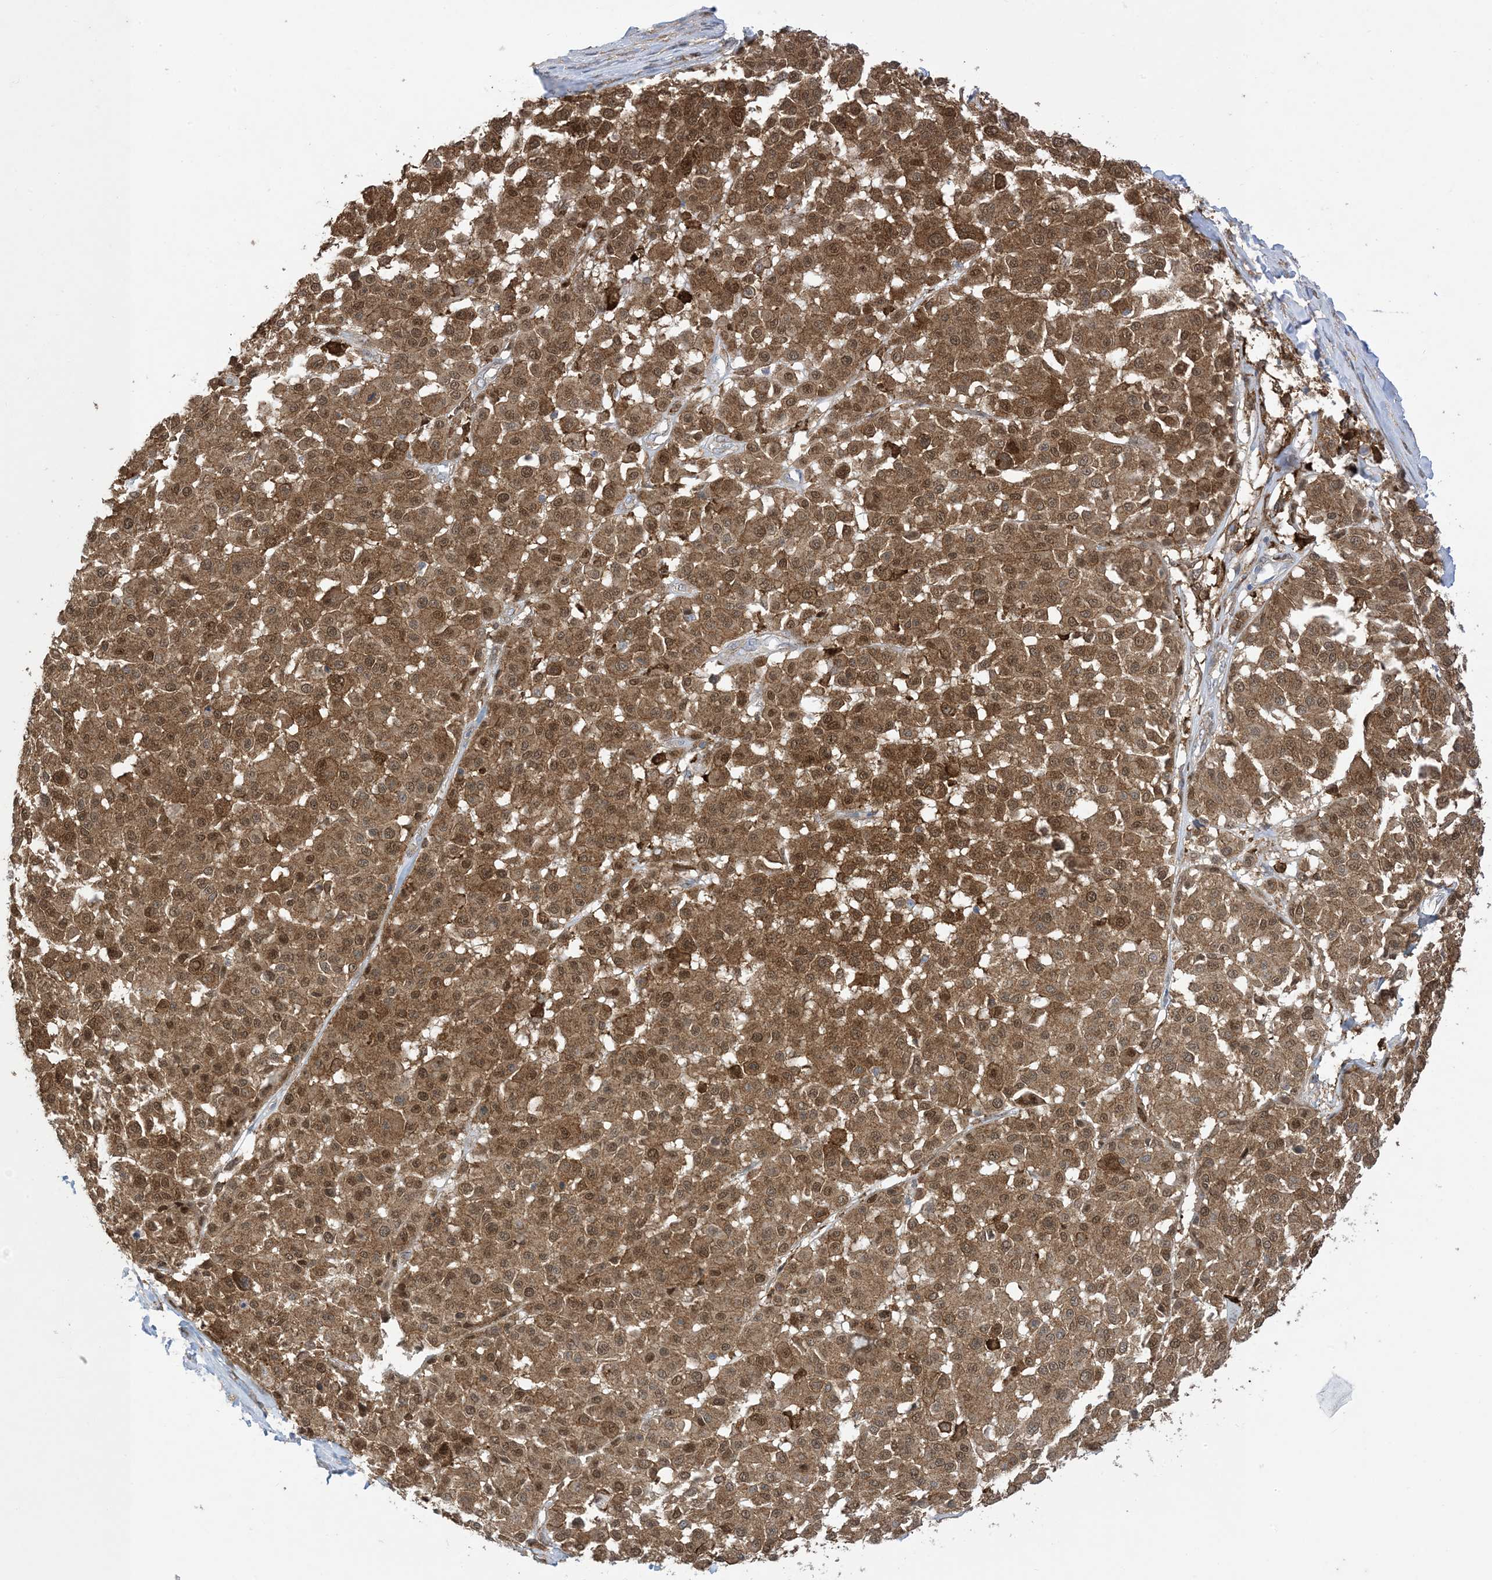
{"staining": {"intensity": "moderate", "quantity": ">75%", "location": "cytoplasmic/membranous,nuclear"}, "tissue": "melanoma", "cell_type": "Tumor cells", "image_type": "cancer", "snomed": [{"axis": "morphology", "description": "Malignant melanoma, Metastatic site"}, {"axis": "topography", "description": "Soft tissue"}], "caption": "Tumor cells show medium levels of moderate cytoplasmic/membranous and nuclear positivity in about >75% of cells in human melanoma. (DAB (3,3'-diaminobenzidine) = brown stain, brightfield microscopy at high magnification).", "gene": "GSN", "patient": {"sex": "male", "age": 41}}